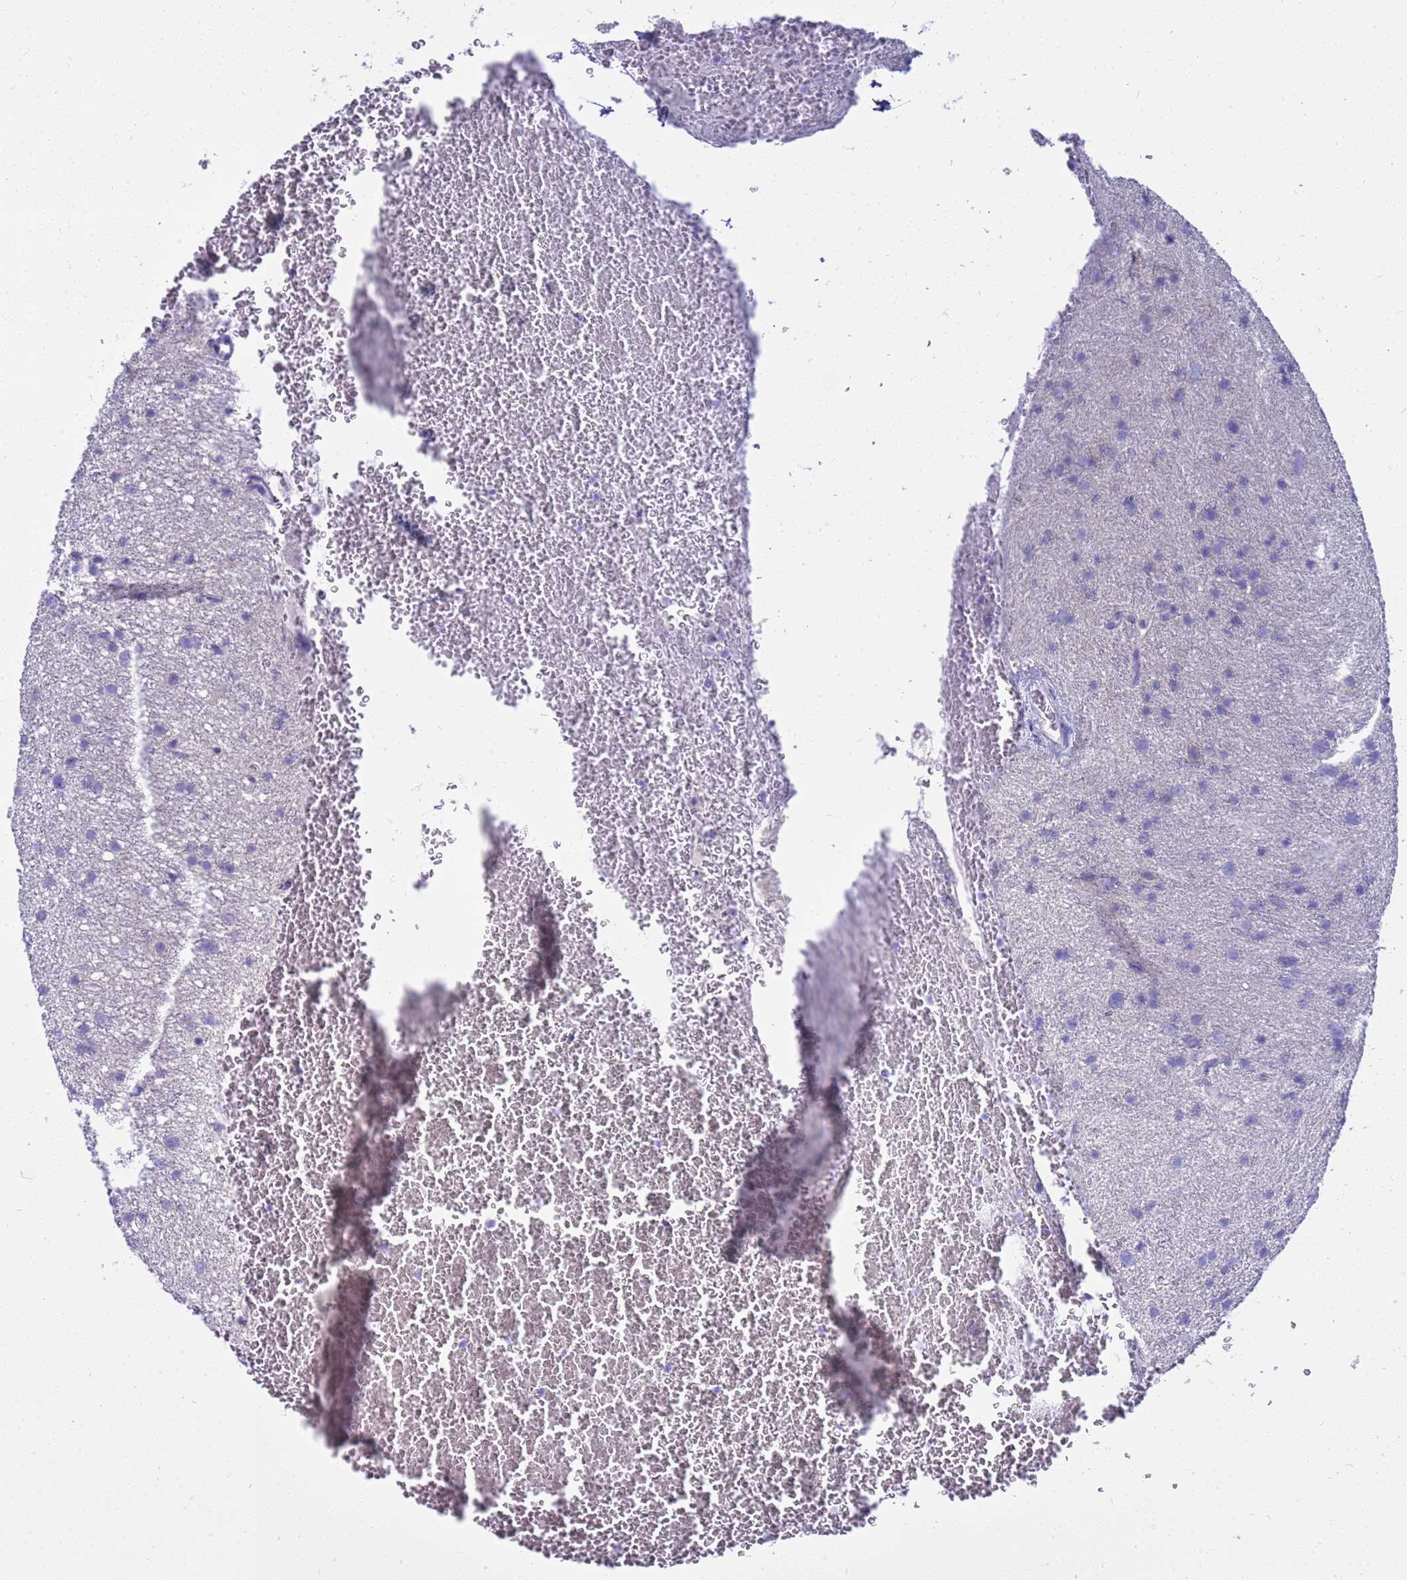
{"staining": {"intensity": "negative", "quantity": "none", "location": "none"}, "tissue": "glioma", "cell_type": "Tumor cells", "image_type": "cancer", "snomed": [{"axis": "morphology", "description": "Glioma, malignant, Low grade"}, {"axis": "topography", "description": "Cerebral cortex"}], "caption": "Immunohistochemistry (IHC) photomicrograph of malignant glioma (low-grade) stained for a protein (brown), which exhibits no staining in tumor cells.", "gene": "SYCN", "patient": {"sex": "female", "age": 39}}